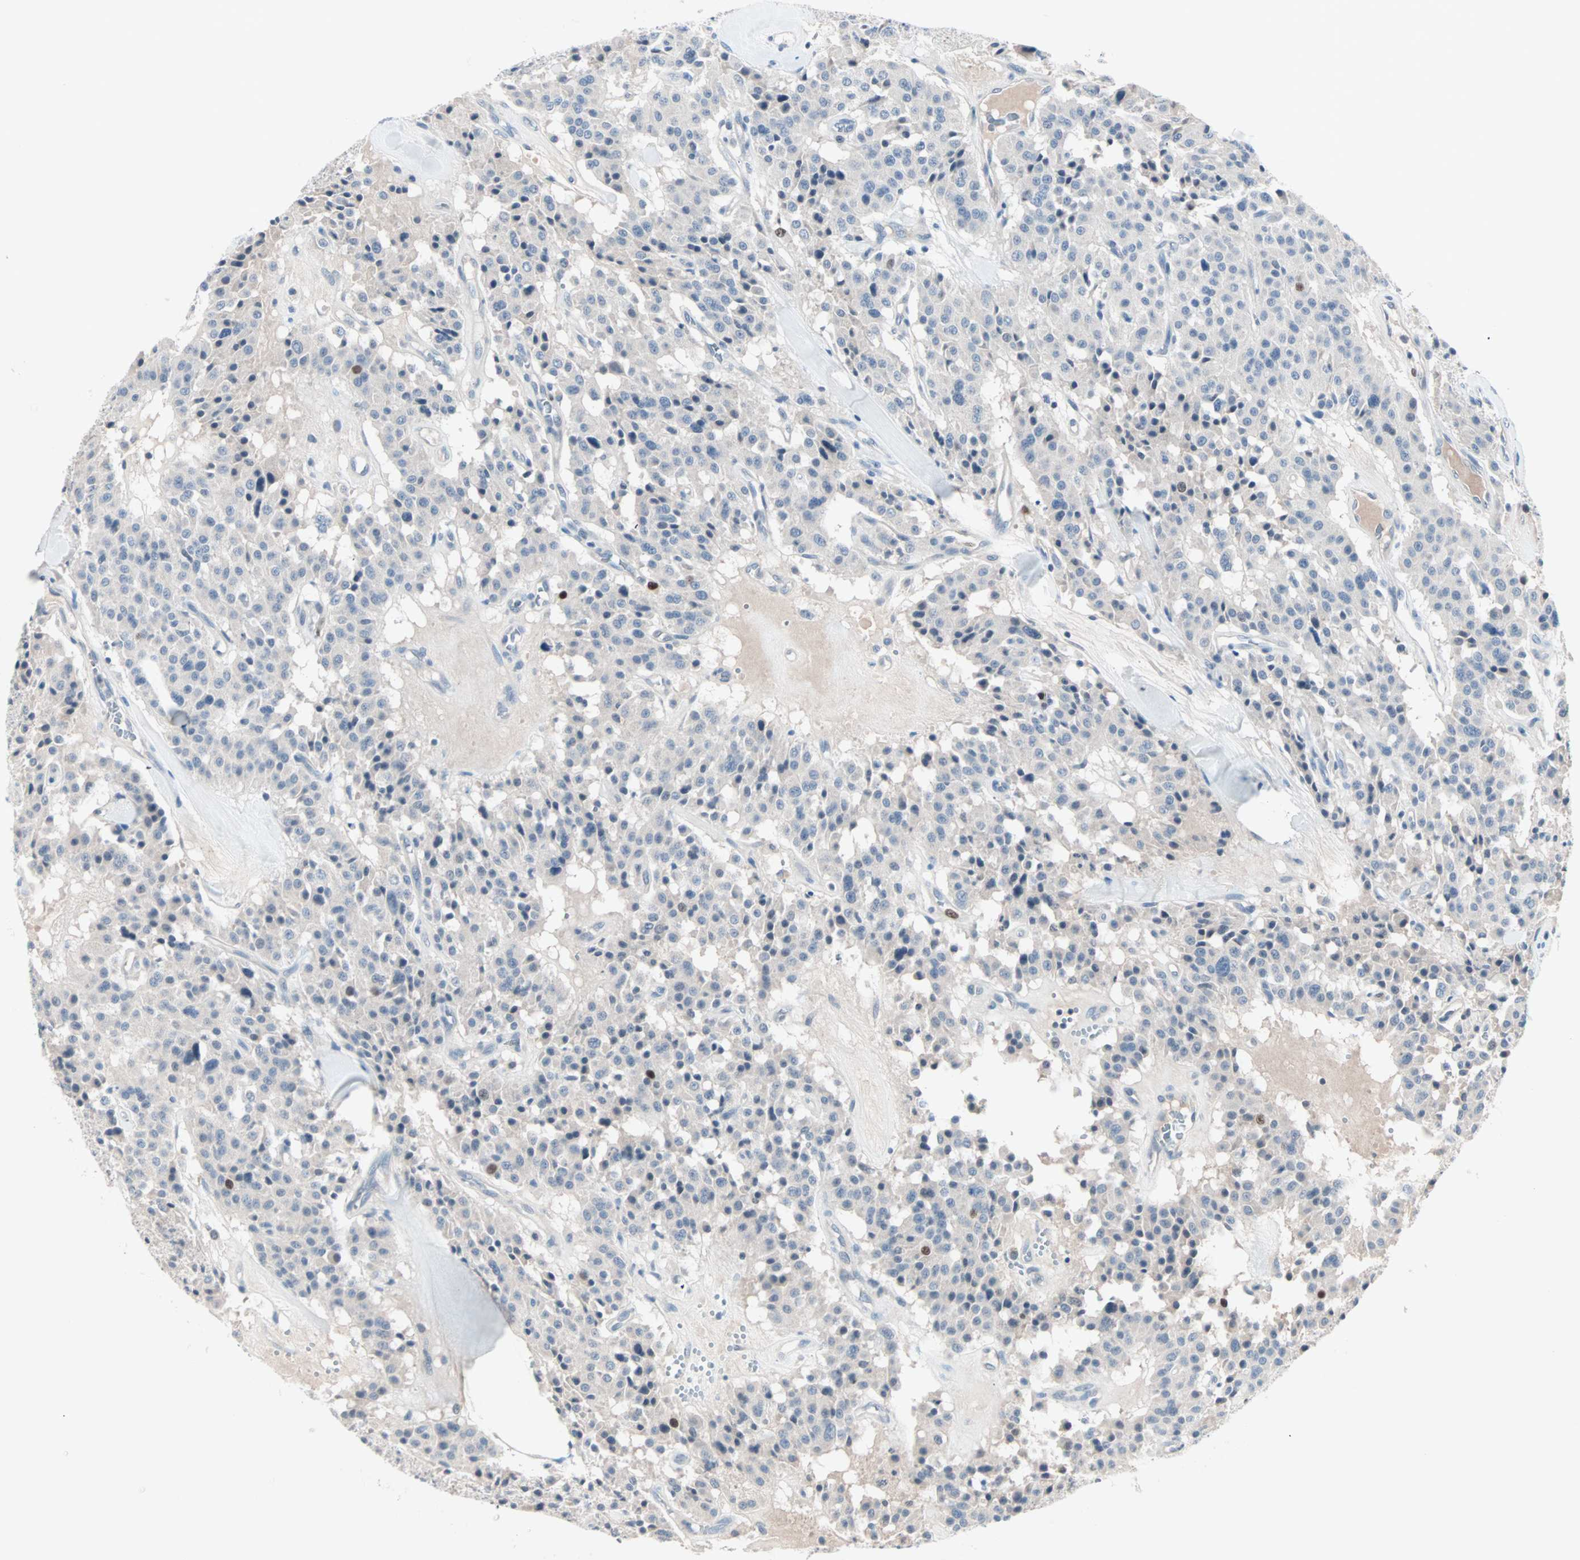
{"staining": {"intensity": "moderate", "quantity": "<25%", "location": "nuclear"}, "tissue": "carcinoid", "cell_type": "Tumor cells", "image_type": "cancer", "snomed": [{"axis": "morphology", "description": "Carcinoid, malignant, NOS"}, {"axis": "topography", "description": "Lung"}], "caption": "Immunohistochemistry (IHC) image of malignant carcinoid stained for a protein (brown), which exhibits low levels of moderate nuclear positivity in about <25% of tumor cells.", "gene": "CCNE2", "patient": {"sex": "male", "age": 30}}